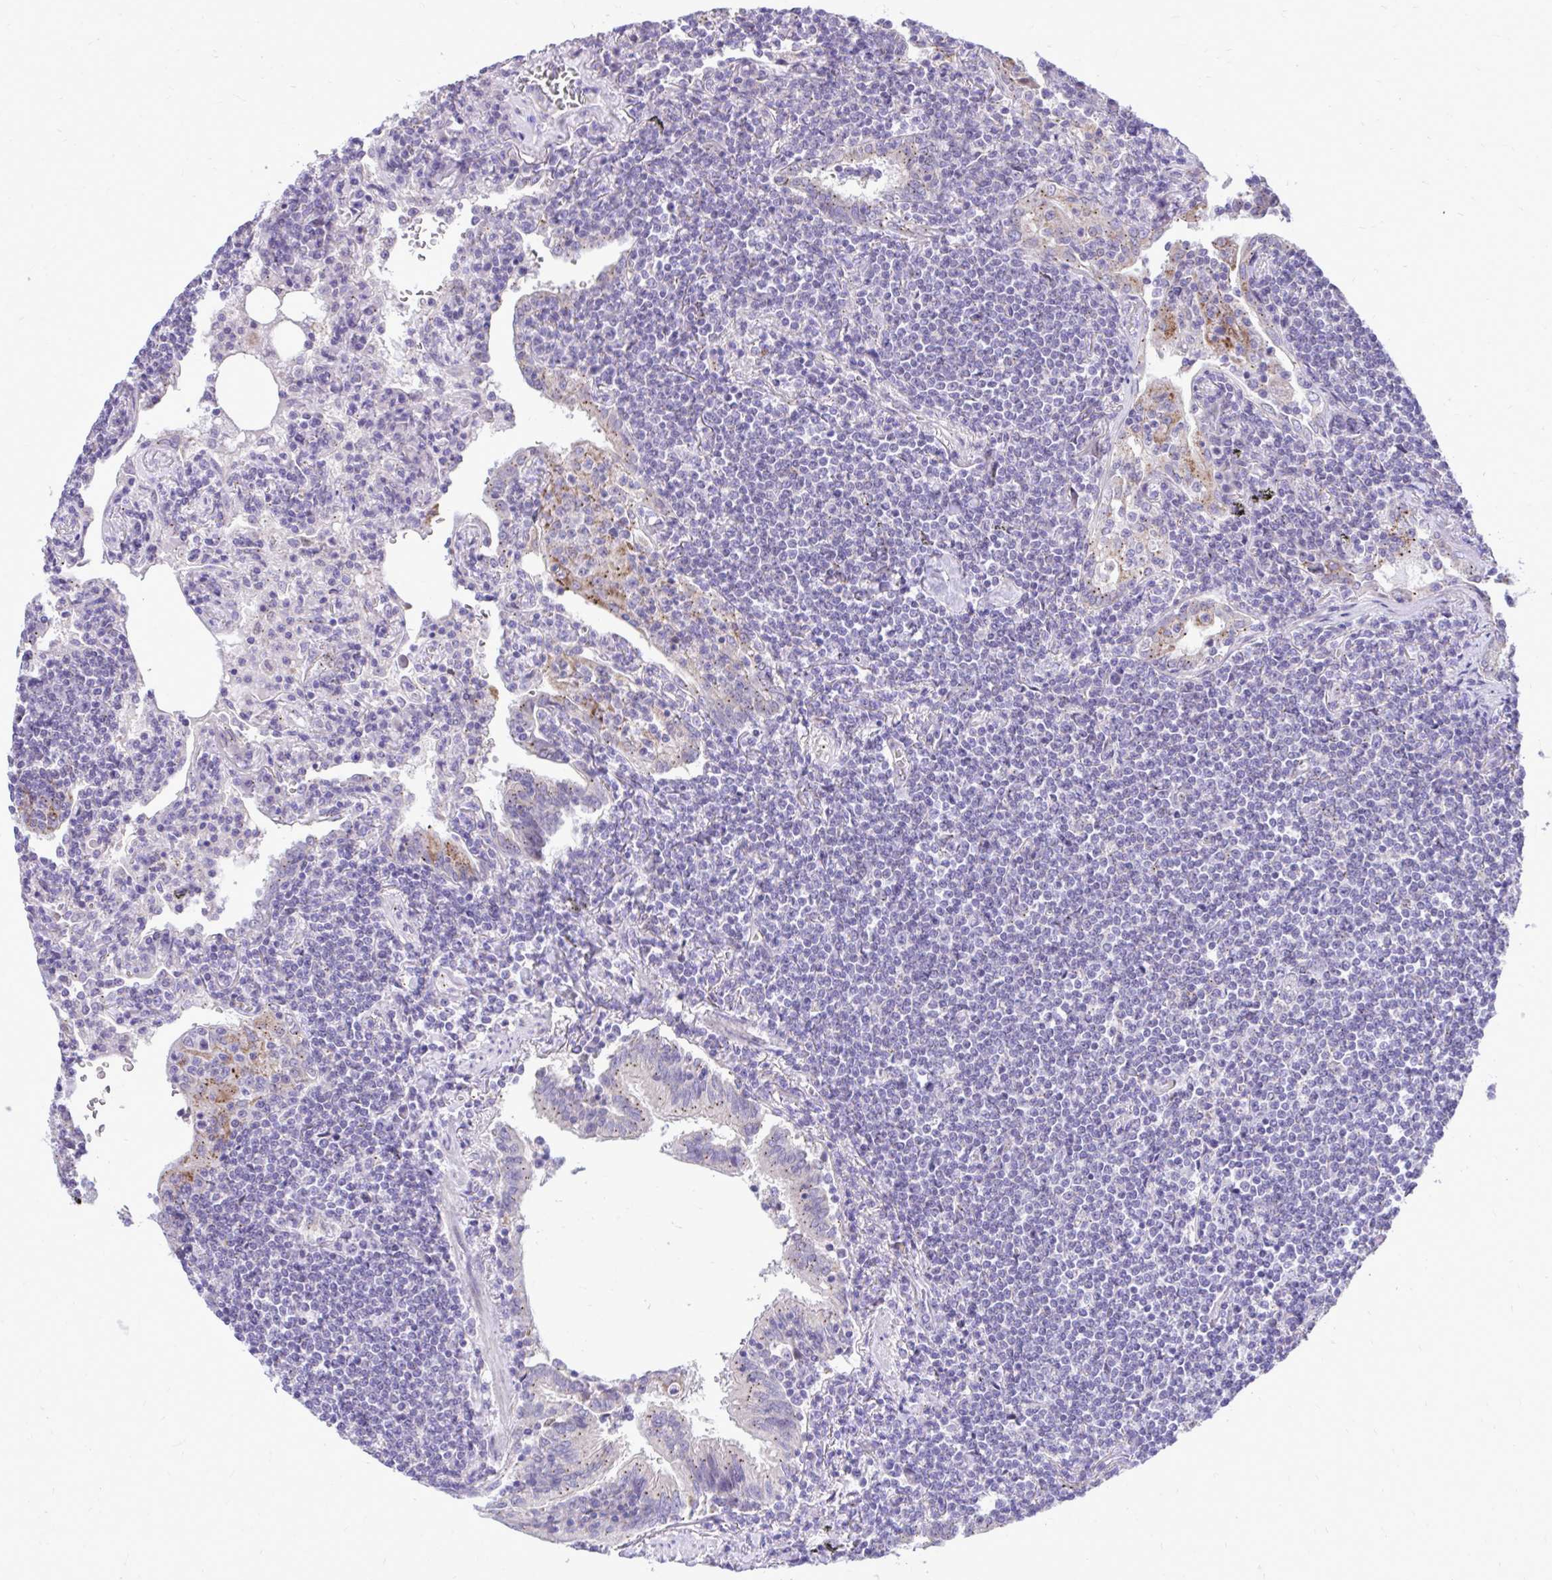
{"staining": {"intensity": "negative", "quantity": "none", "location": "none"}, "tissue": "lymphoma", "cell_type": "Tumor cells", "image_type": "cancer", "snomed": [{"axis": "morphology", "description": "Malignant lymphoma, non-Hodgkin's type, Low grade"}, {"axis": "topography", "description": "Lung"}], "caption": "Immunohistochemistry (IHC) histopathology image of human lymphoma stained for a protein (brown), which displays no expression in tumor cells.", "gene": "CEACAM18", "patient": {"sex": "female", "age": 71}}